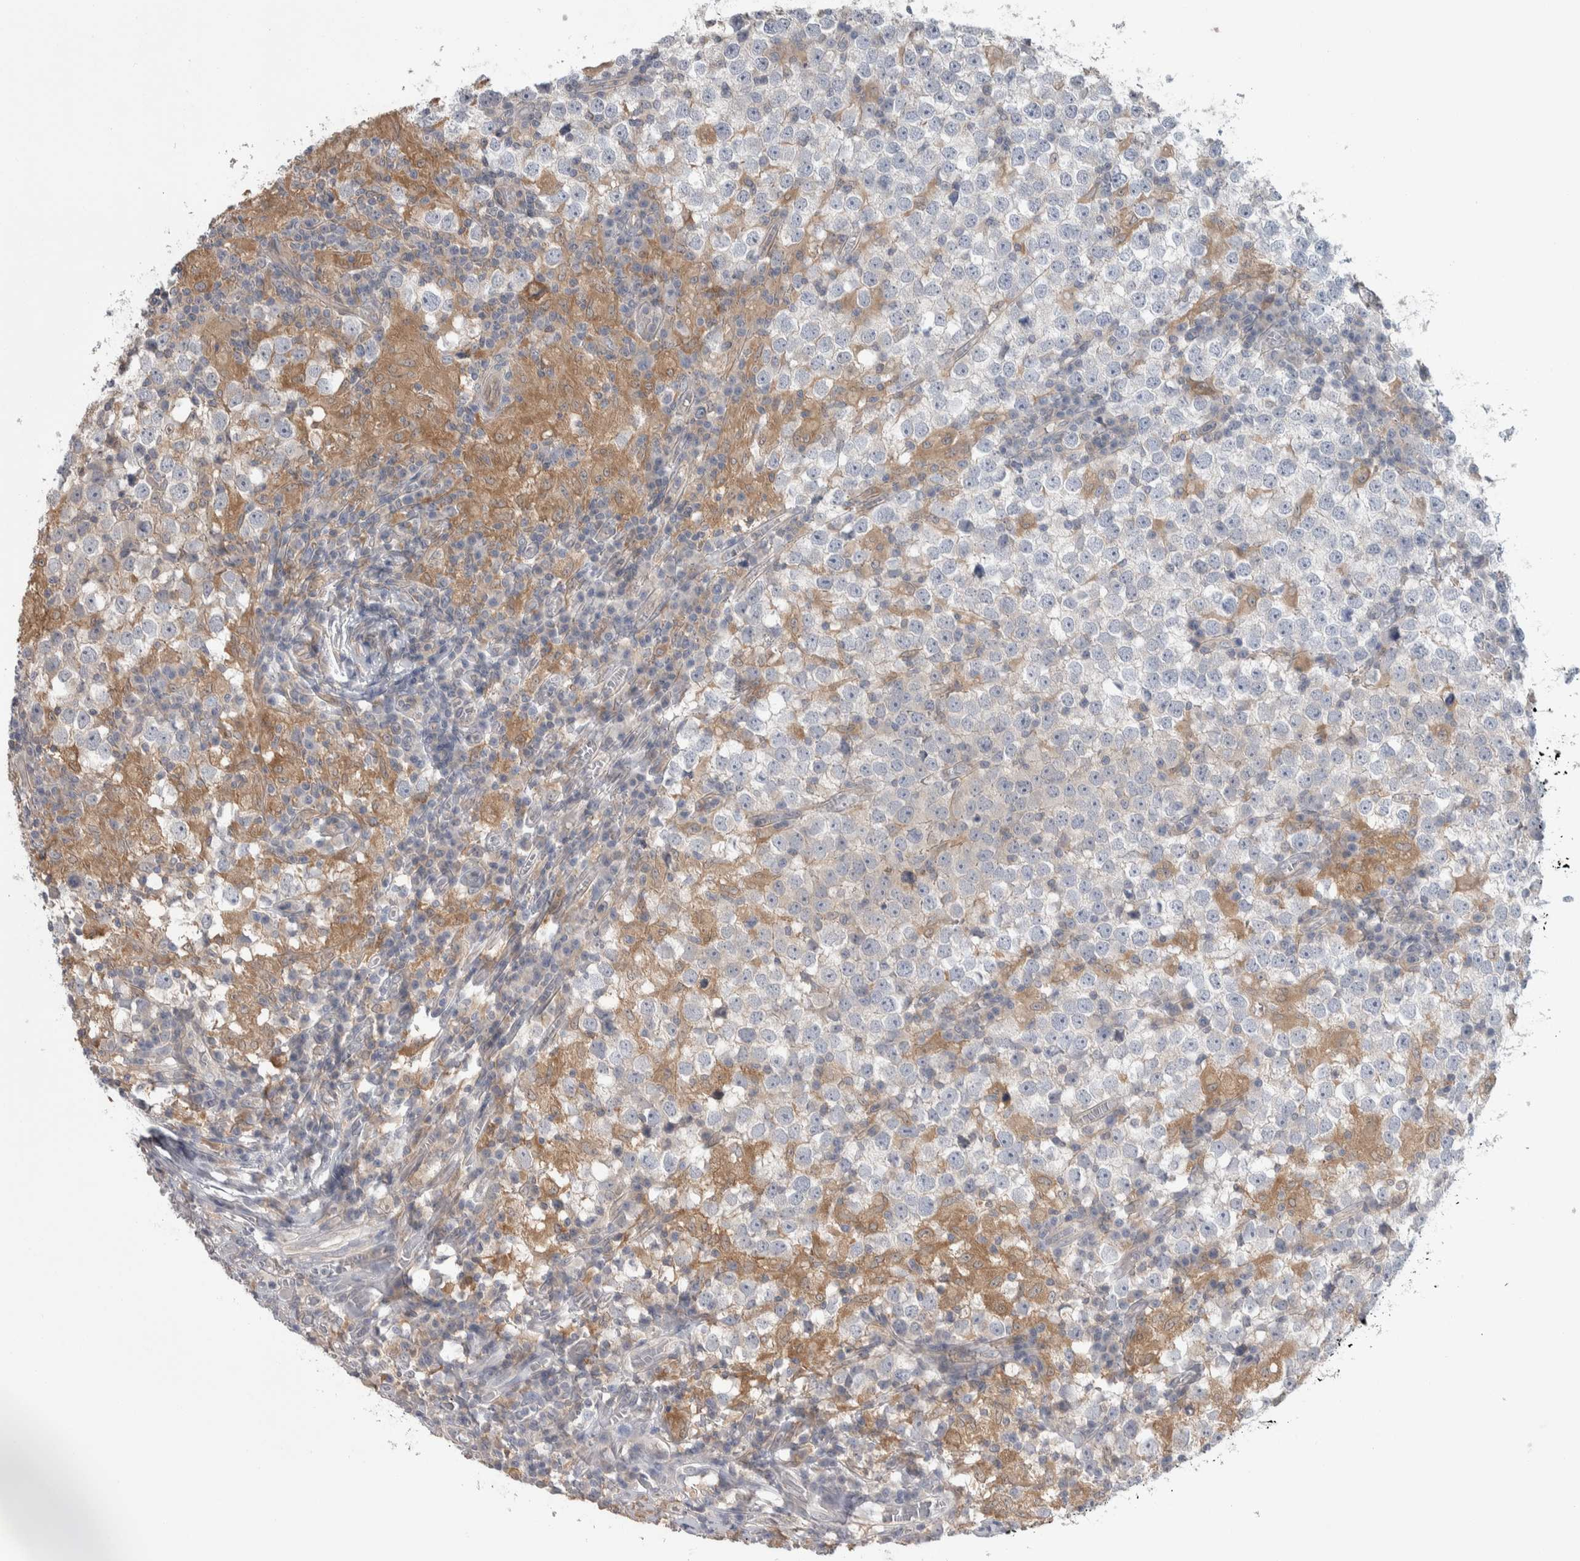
{"staining": {"intensity": "negative", "quantity": "none", "location": "none"}, "tissue": "testis cancer", "cell_type": "Tumor cells", "image_type": "cancer", "snomed": [{"axis": "morphology", "description": "Seminoma, NOS"}, {"axis": "topography", "description": "Testis"}], "caption": "This is a photomicrograph of immunohistochemistry staining of testis seminoma, which shows no expression in tumor cells. Nuclei are stained in blue.", "gene": "HTATIP2", "patient": {"sex": "male", "age": 65}}